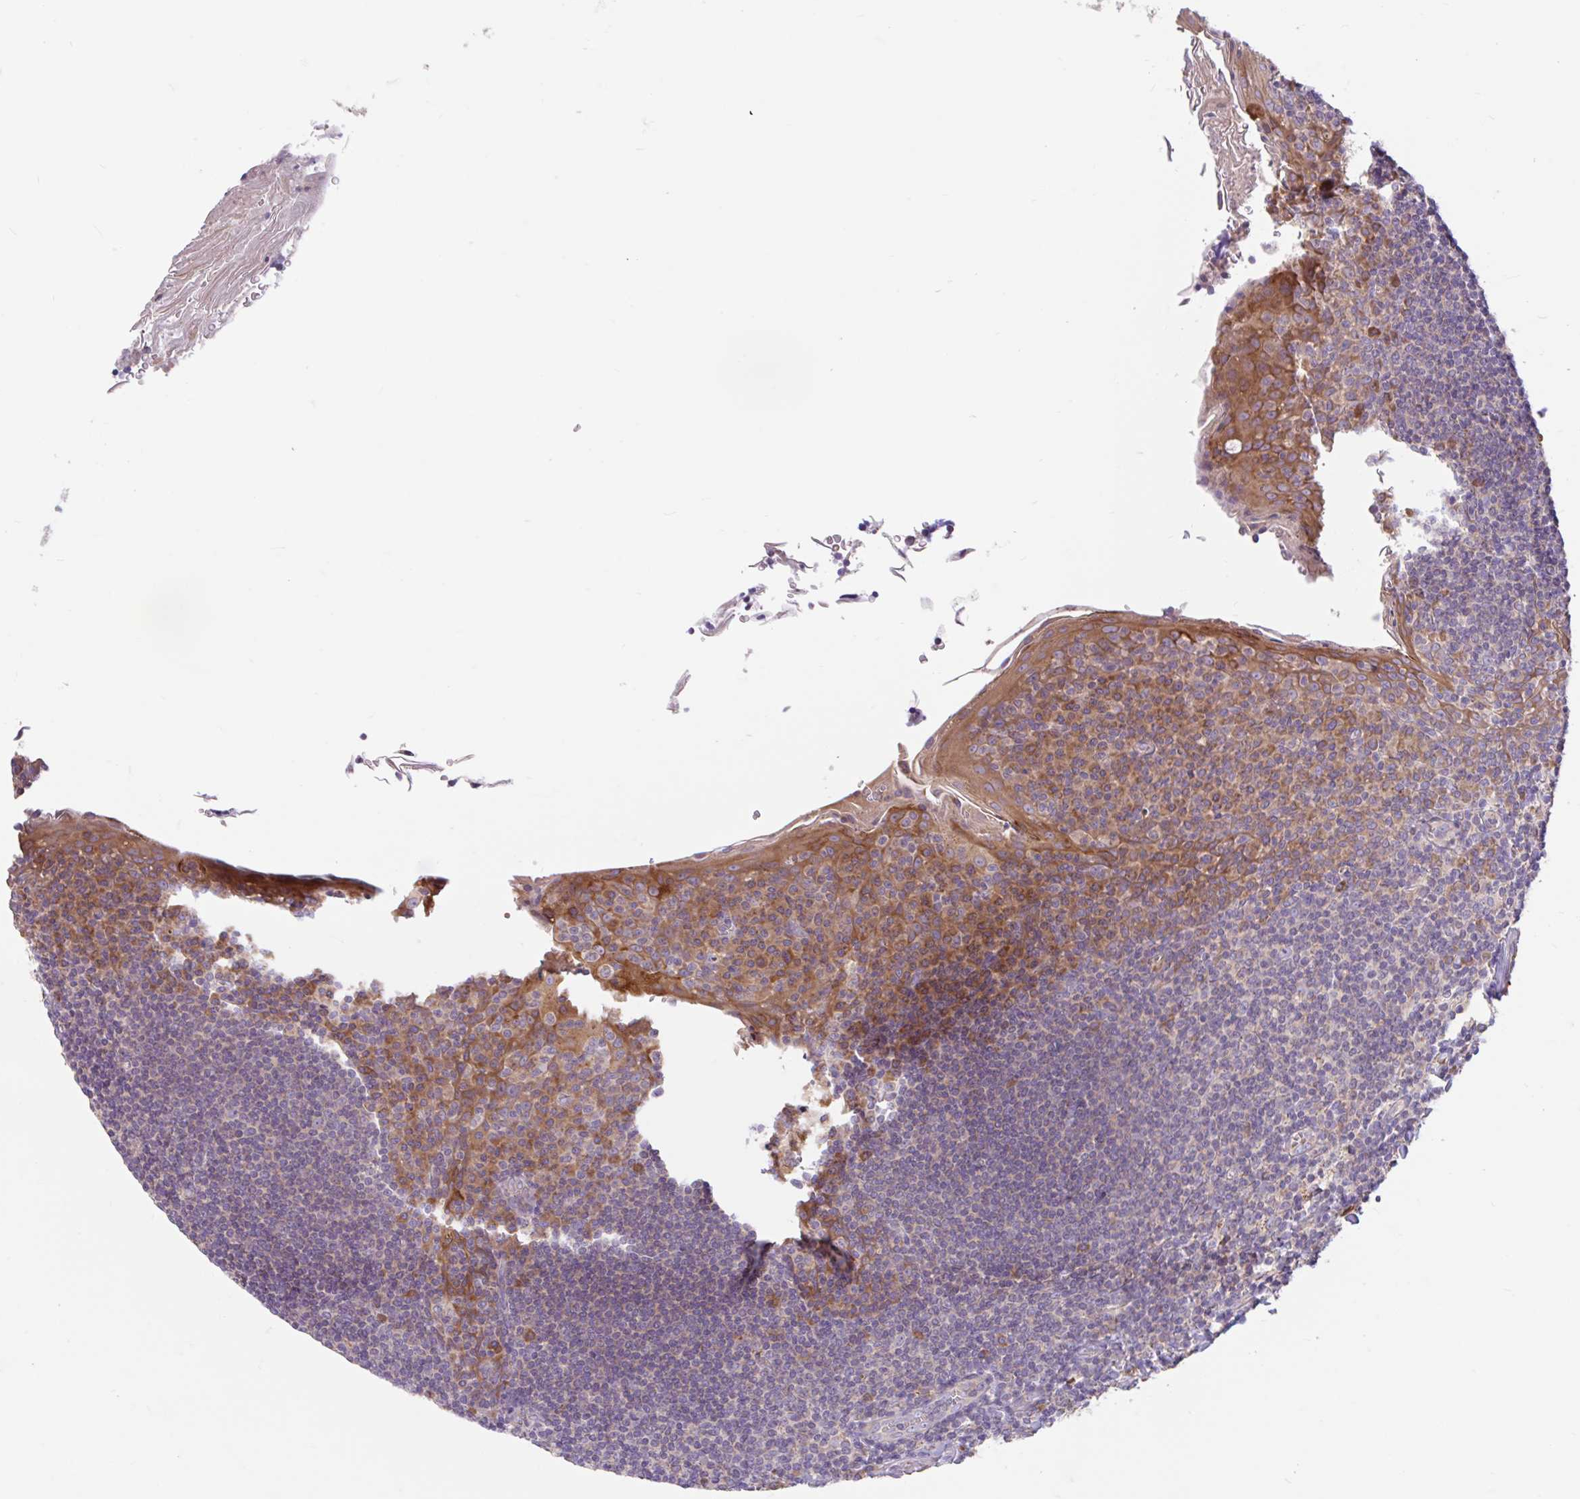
{"staining": {"intensity": "moderate", "quantity": "<25%", "location": "cytoplasmic/membranous"}, "tissue": "tonsil", "cell_type": "Germinal center cells", "image_type": "normal", "snomed": [{"axis": "morphology", "description": "Normal tissue, NOS"}, {"axis": "topography", "description": "Tonsil"}], "caption": "Tonsil was stained to show a protein in brown. There is low levels of moderate cytoplasmic/membranous expression in about <25% of germinal center cells. (DAB (3,3'-diaminobenzidine) IHC, brown staining for protein, blue staining for nuclei).", "gene": "RALBP1", "patient": {"sex": "male", "age": 27}}